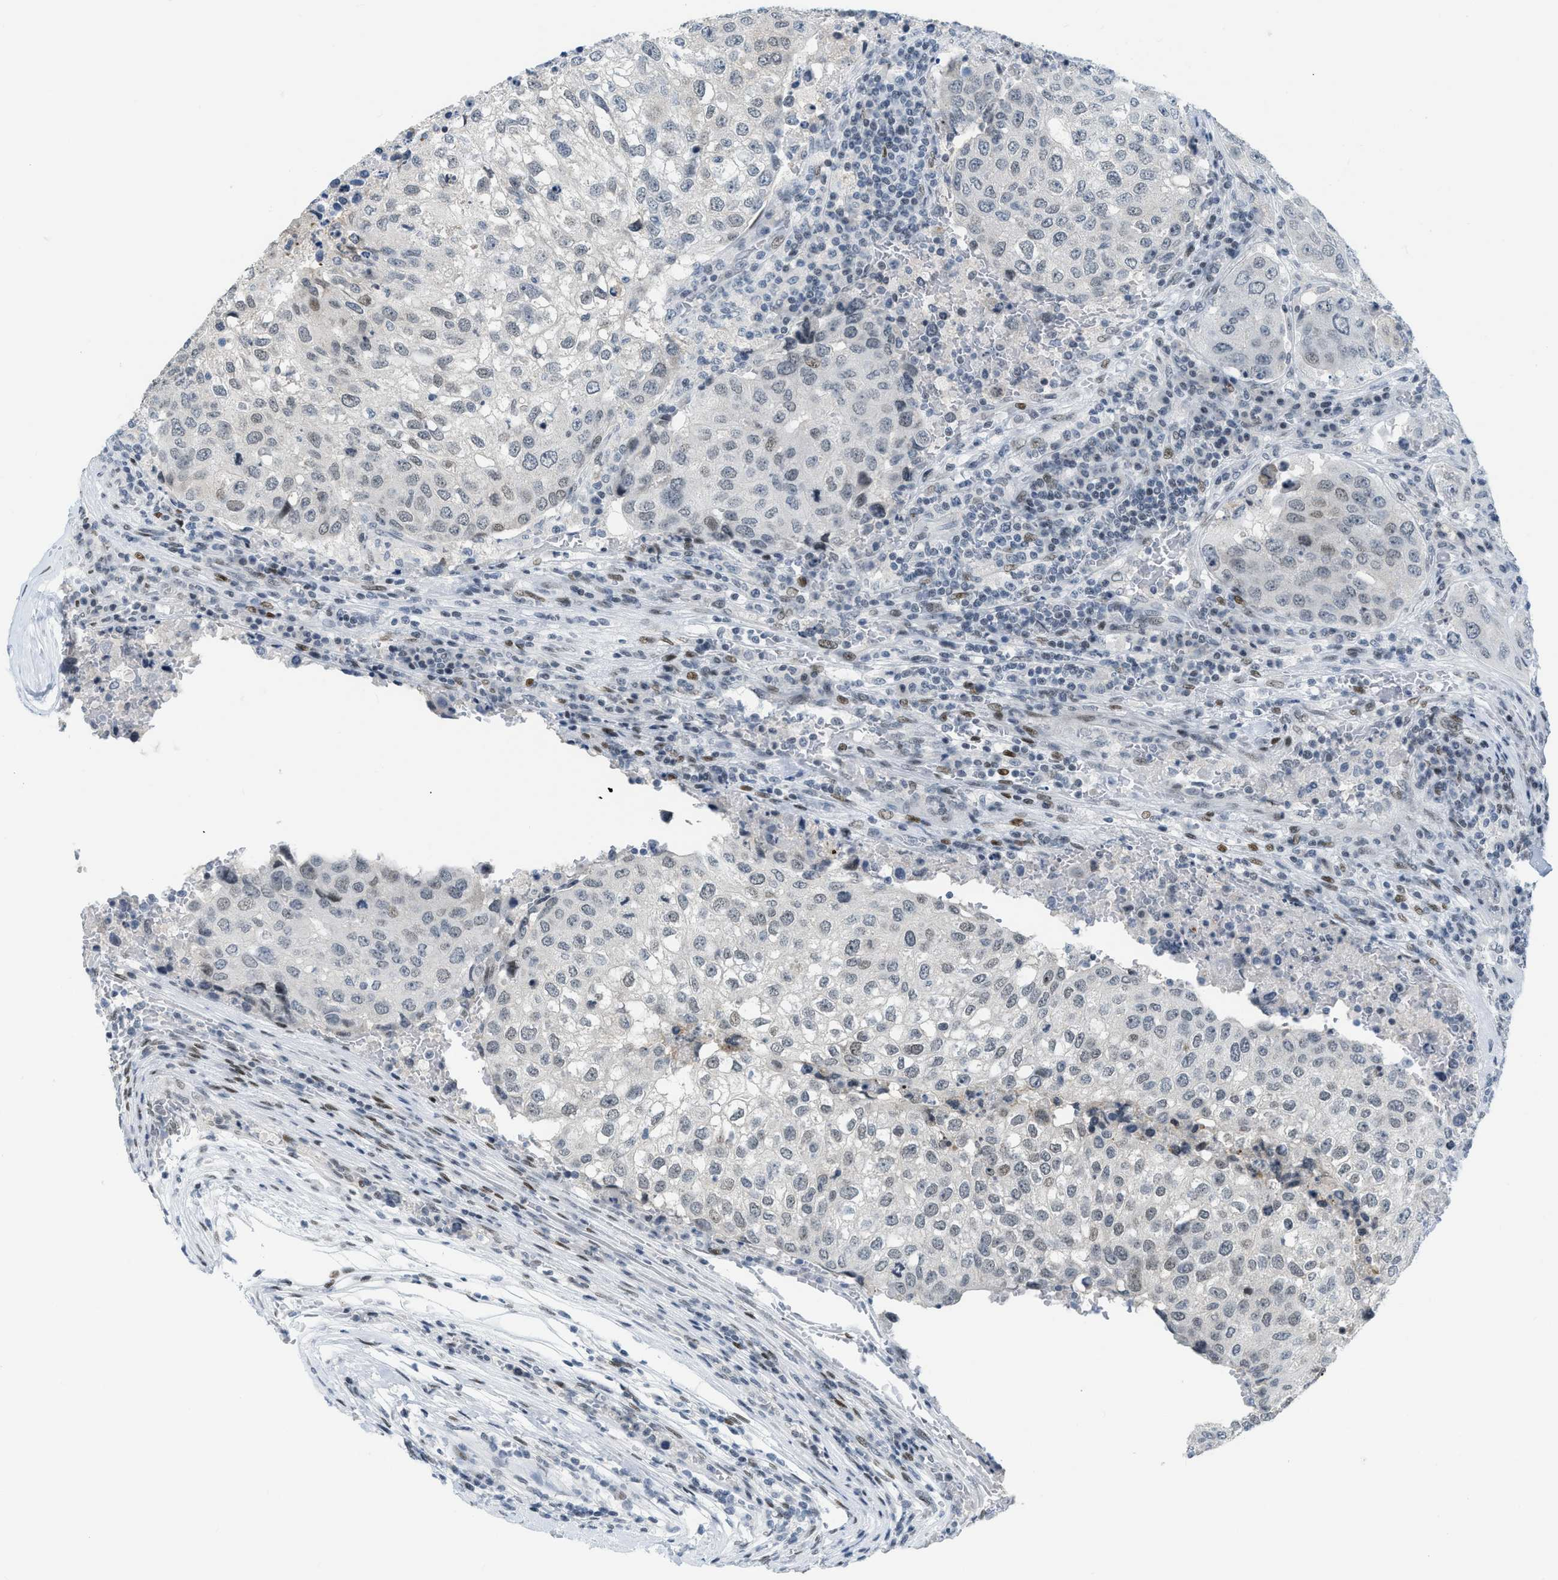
{"staining": {"intensity": "moderate", "quantity": "<25%", "location": "nuclear"}, "tissue": "urothelial cancer", "cell_type": "Tumor cells", "image_type": "cancer", "snomed": [{"axis": "morphology", "description": "Urothelial carcinoma, High grade"}, {"axis": "topography", "description": "Lymph node"}, {"axis": "topography", "description": "Urinary bladder"}], "caption": "Urothelial carcinoma (high-grade) stained with a brown dye shows moderate nuclear positive expression in approximately <25% of tumor cells.", "gene": "PBX1", "patient": {"sex": "male", "age": 51}}